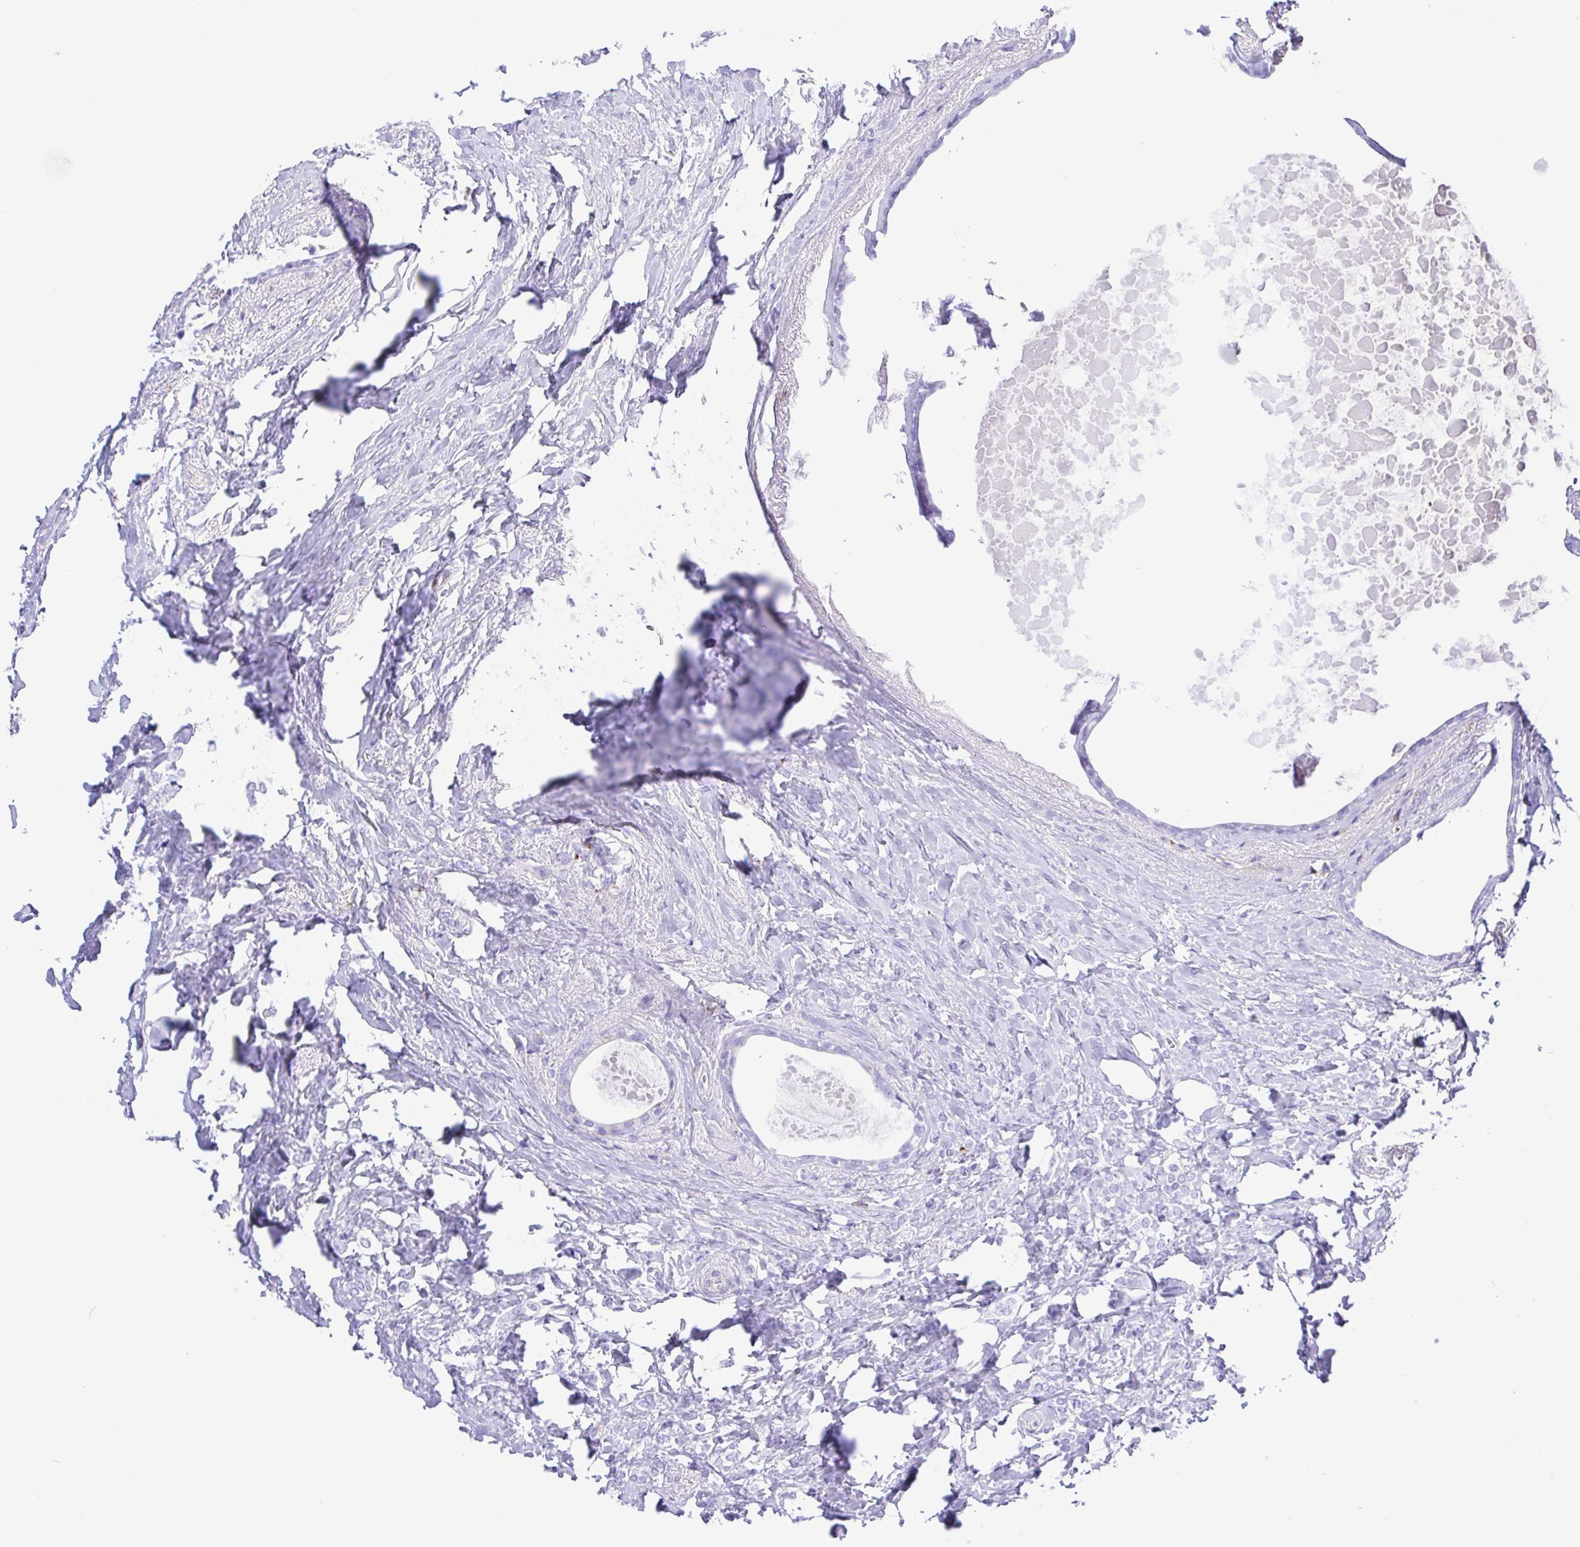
{"staining": {"intensity": "negative", "quantity": "none", "location": "none"}, "tissue": "breast cancer", "cell_type": "Tumor cells", "image_type": "cancer", "snomed": [{"axis": "morphology", "description": "Normal tissue, NOS"}, {"axis": "morphology", "description": "Duct carcinoma"}, {"axis": "topography", "description": "Breast"}], "caption": "A high-resolution micrograph shows immunohistochemistry staining of breast cancer, which shows no significant staining in tumor cells.", "gene": "GPR17", "patient": {"sex": "female", "age": 77}}